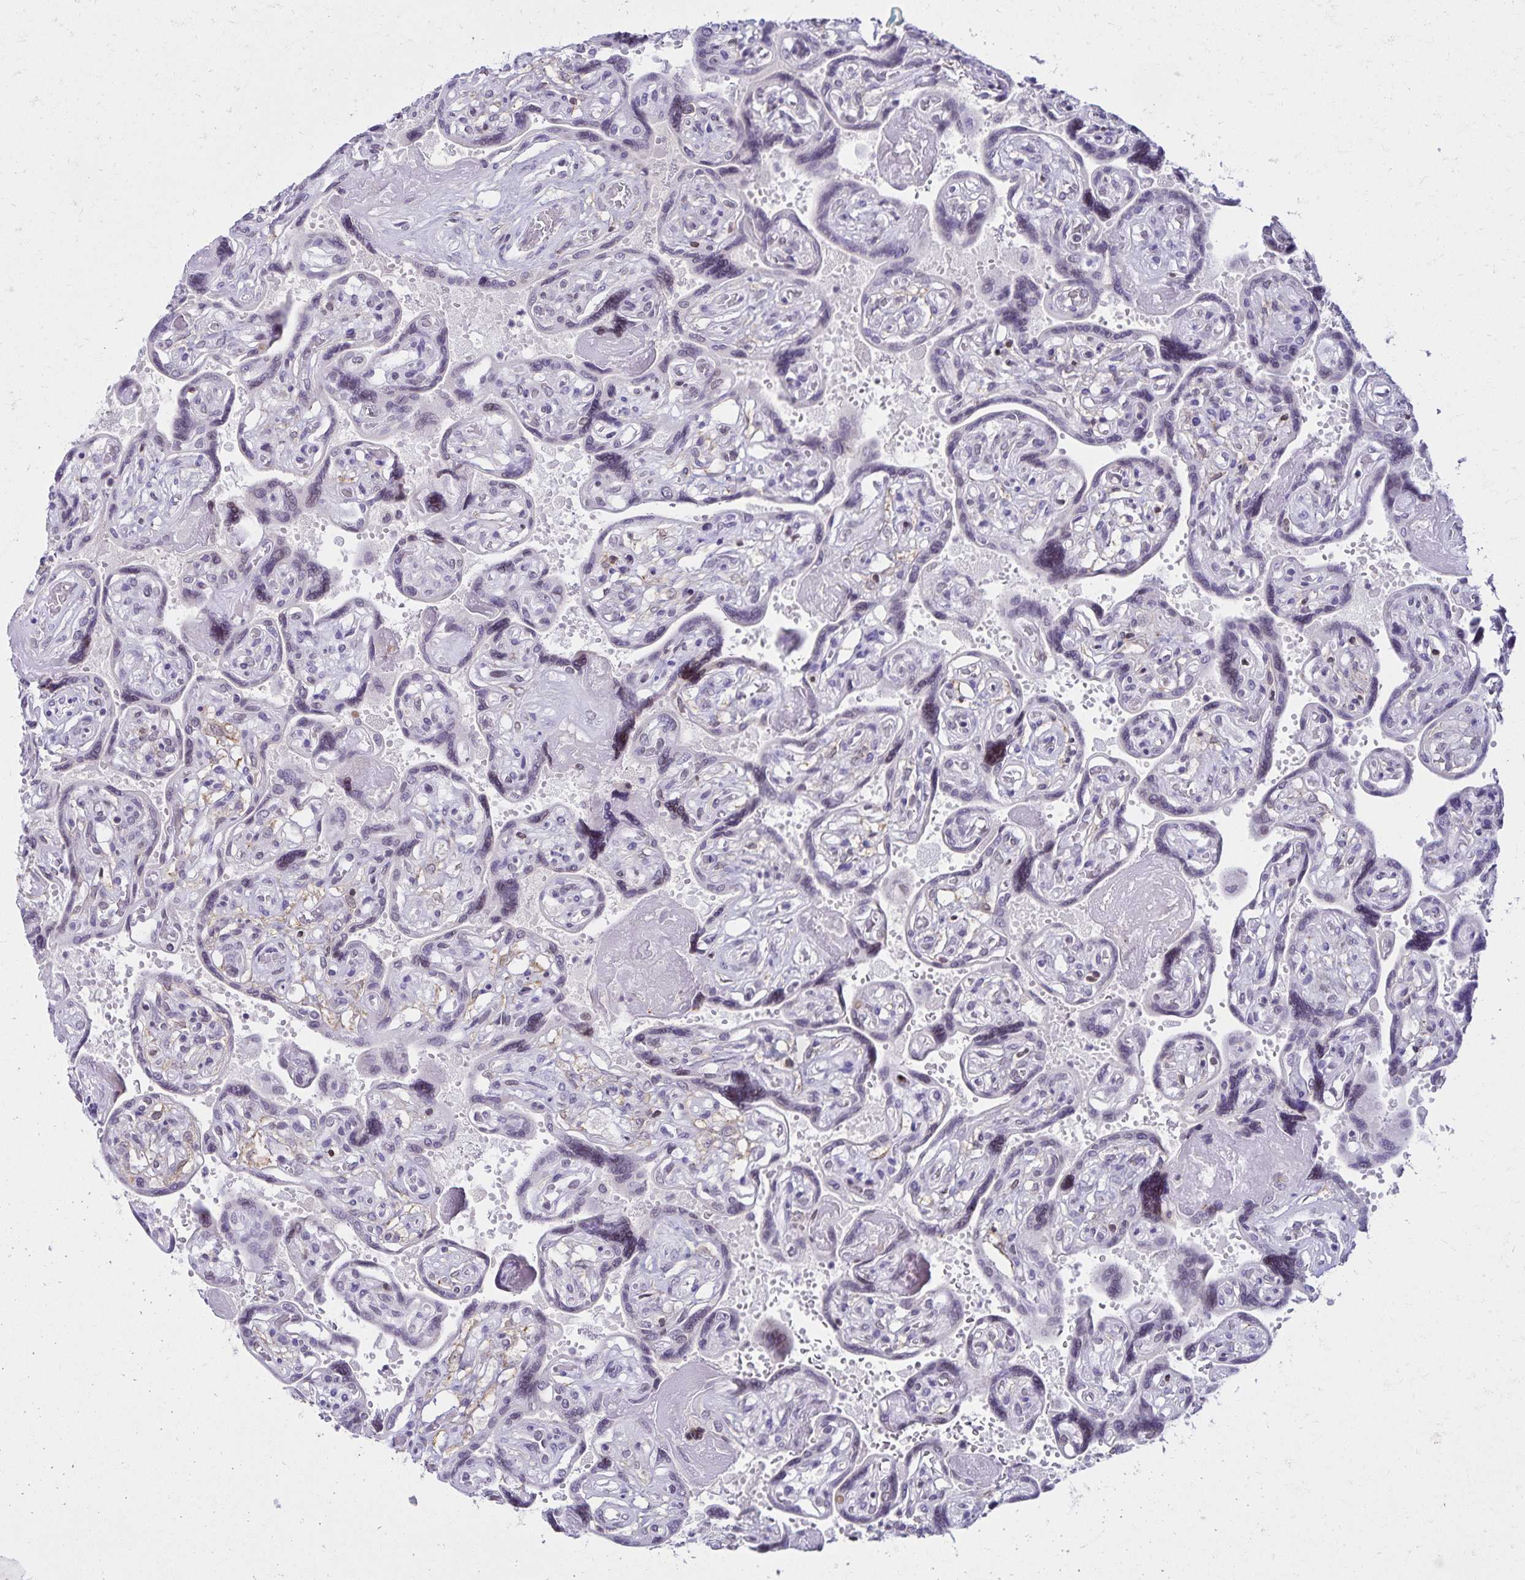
{"staining": {"intensity": "weak", "quantity": "25%-75%", "location": "cytoplasmic/membranous,nuclear"}, "tissue": "placenta", "cell_type": "Decidual cells", "image_type": "normal", "snomed": [{"axis": "morphology", "description": "Normal tissue, NOS"}, {"axis": "topography", "description": "Placenta"}], "caption": "IHC of benign placenta reveals low levels of weak cytoplasmic/membranous,nuclear expression in approximately 25%-75% of decidual cells.", "gene": "FAM166C", "patient": {"sex": "female", "age": 32}}